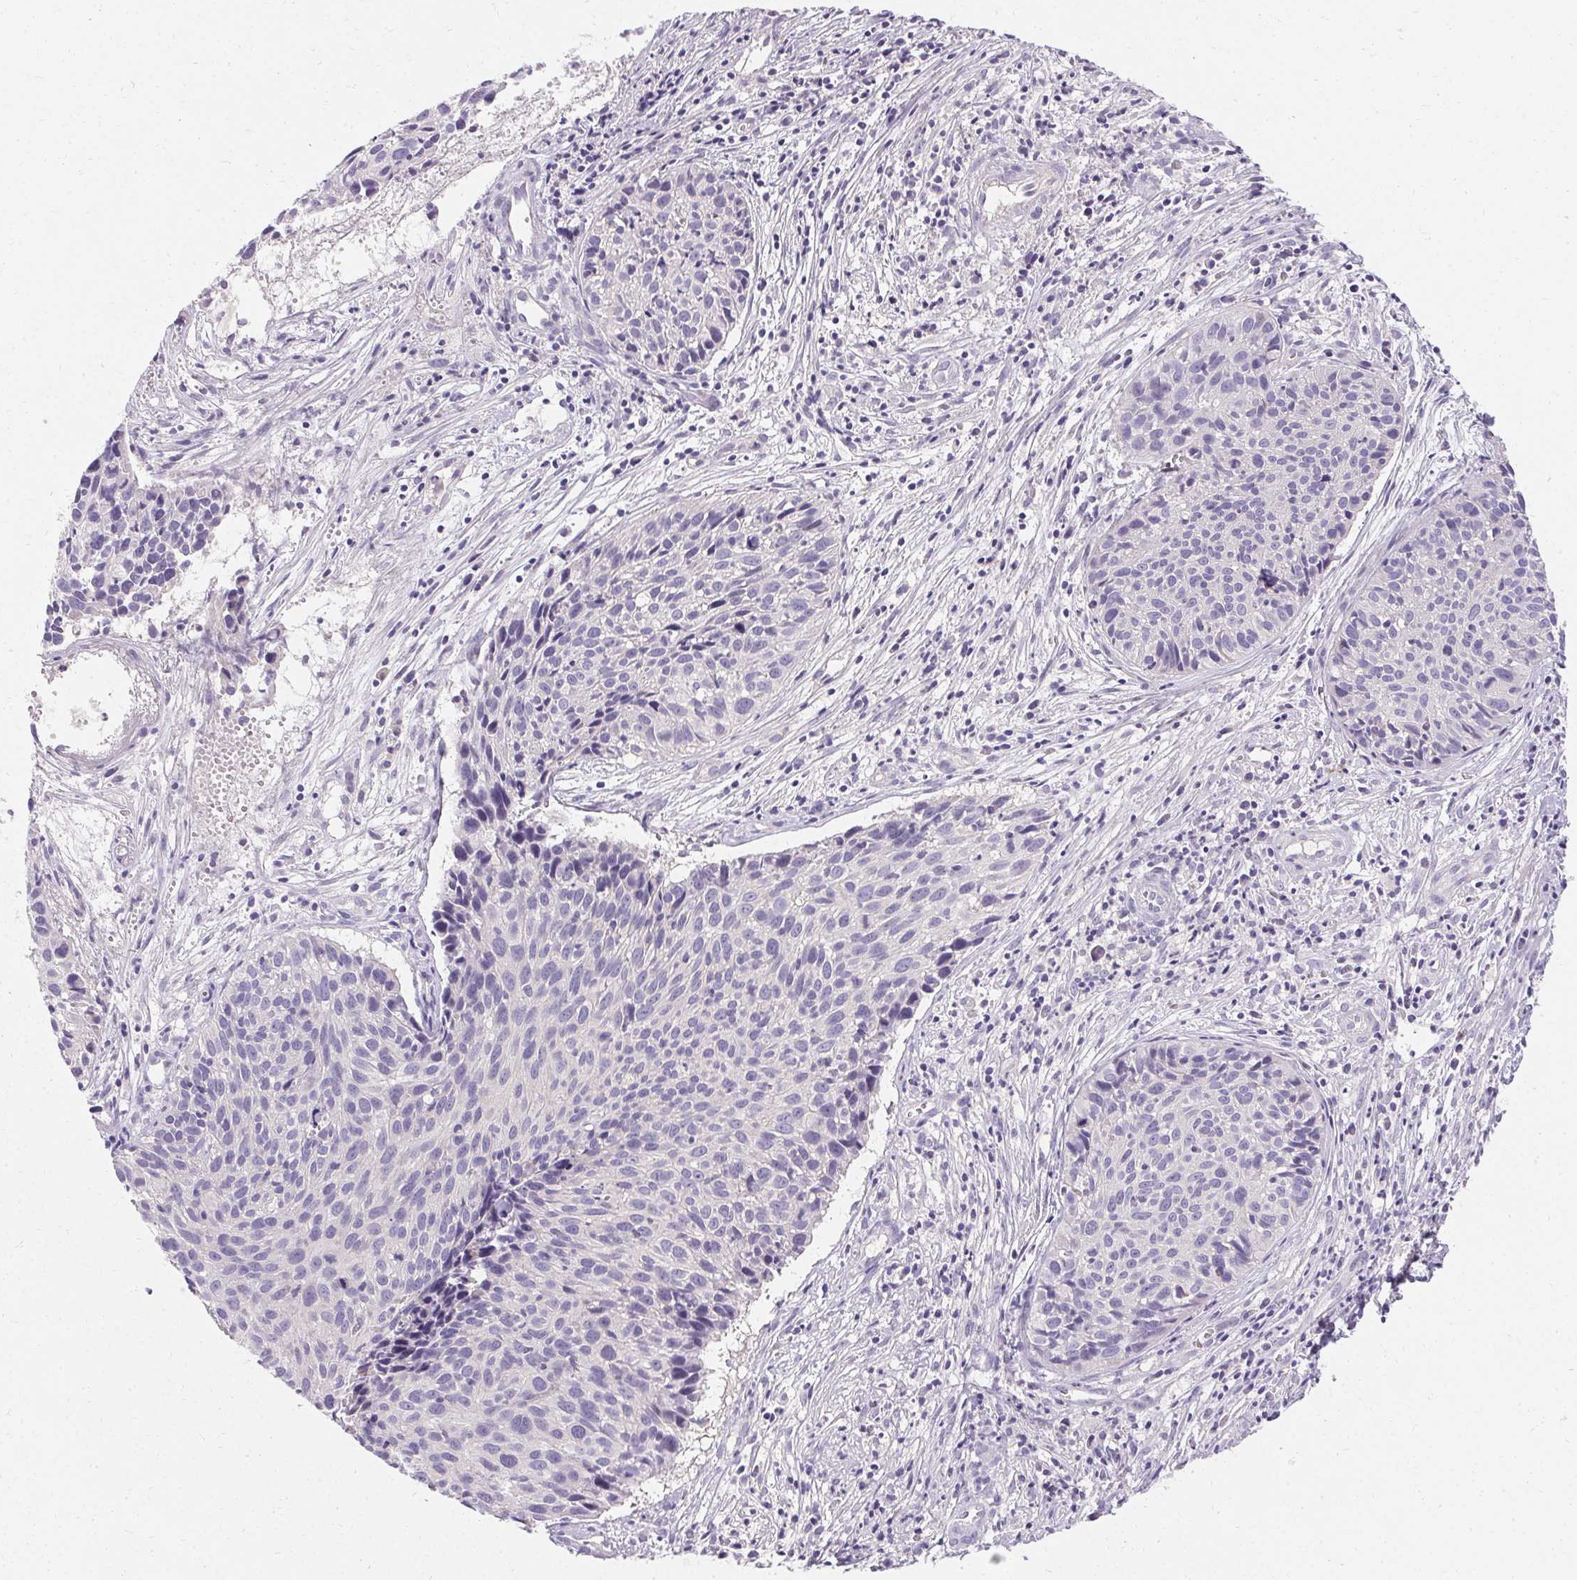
{"staining": {"intensity": "negative", "quantity": "none", "location": "none"}, "tissue": "cervical cancer", "cell_type": "Tumor cells", "image_type": "cancer", "snomed": [{"axis": "morphology", "description": "Squamous cell carcinoma, NOS"}, {"axis": "topography", "description": "Cervix"}], "caption": "An immunohistochemistry (IHC) photomicrograph of cervical cancer is shown. There is no staining in tumor cells of cervical cancer.", "gene": "TRIP13", "patient": {"sex": "female", "age": 30}}